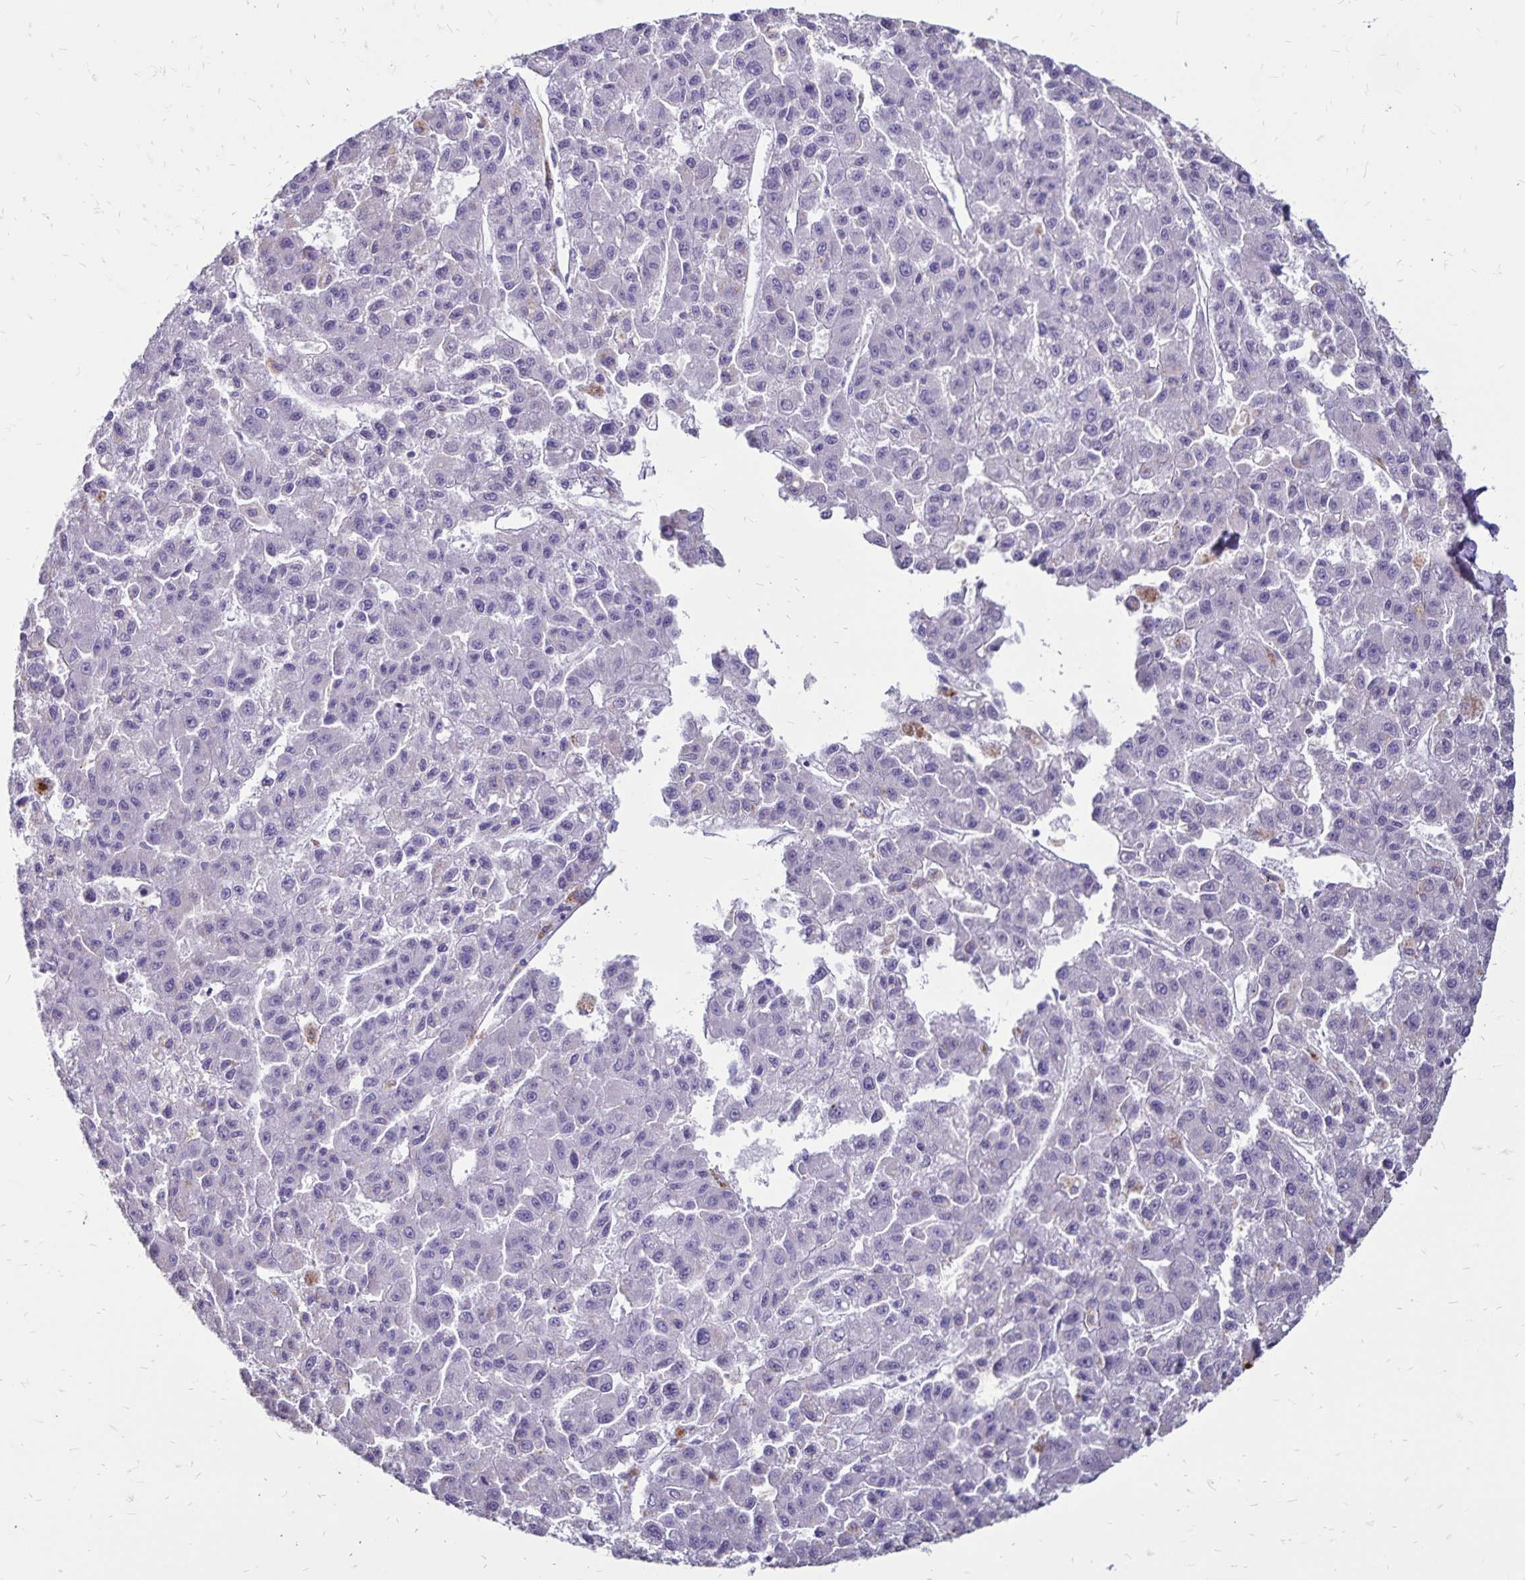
{"staining": {"intensity": "negative", "quantity": "none", "location": "none"}, "tissue": "liver cancer", "cell_type": "Tumor cells", "image_type": "cancer", "snomed": [{"axis": "morphology", "description": "Carcinoma, Hepatocellular, NOS"}, {"axis": "topography", "description": "Liver"}], "caption": "Tumor cells show no significant positivity in liver hepatocellular carcinoma. (DAB (3,3'-diaminobenzidine) IHC visualized using brightfield microscopy, high magnification).", "gene": "EVPL", "patient": {"sex": "male", "age": 70}}